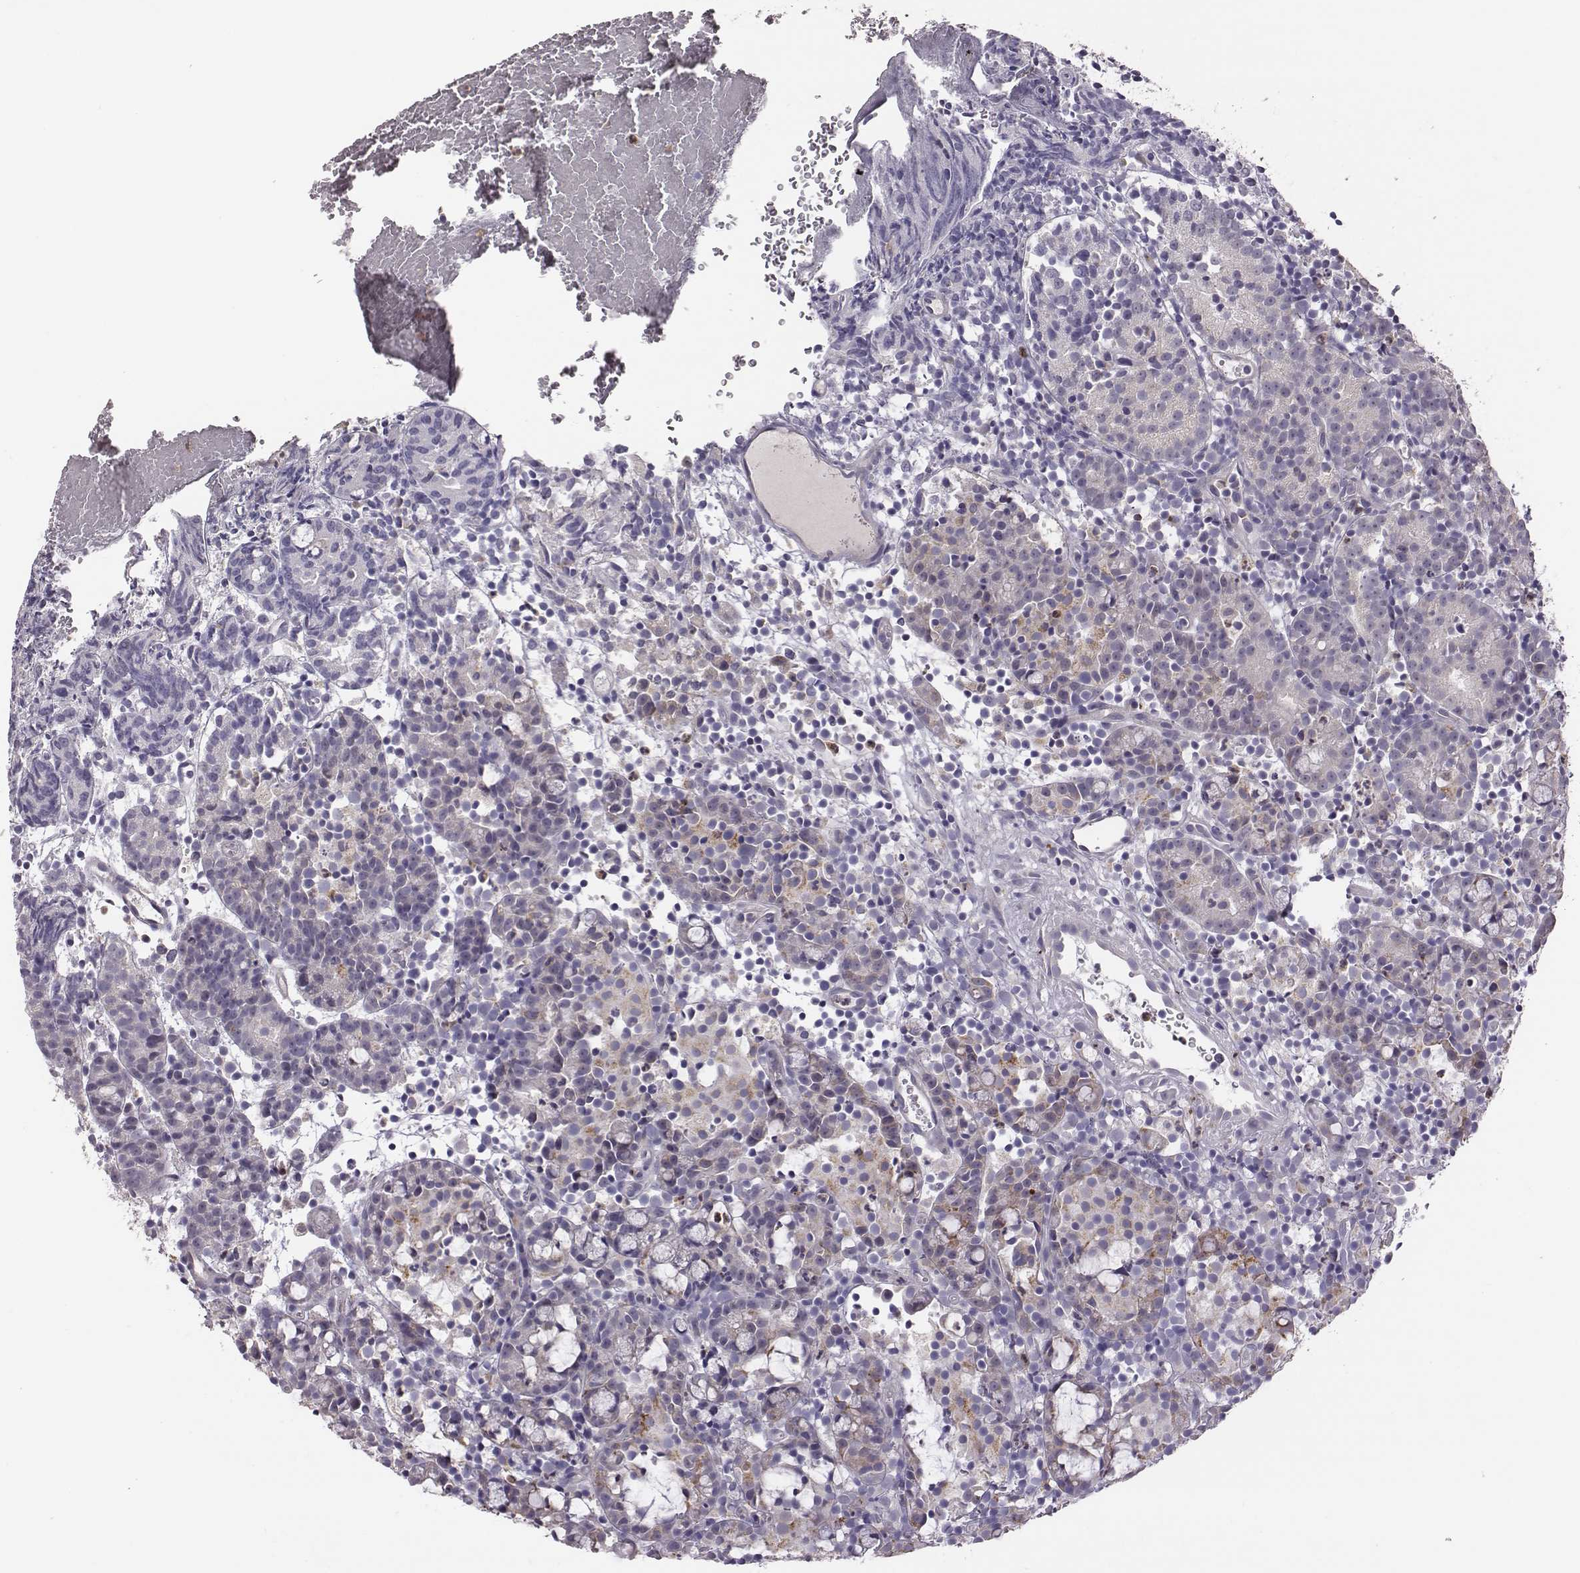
{"staining": {"intensity": "negative", "quantity": "none", "location": "none"}, "tissue": "prostate cancer", "cell_type": "Tumor cells", "image_type": "cancer", "snomed": [{"axis": "morphology", "description": "Adenocarcinoma, High grade"}, {"axis": "topography", "description": "Prostate"}], "caption": "DAB (3,3'-diaminobenzidine) immunohistochemical staining of human prostate adenocarcinoma (high-grade) shows no significant positivity in tumor cells. The staining was performed using DAB to visualize the protein expression in brown, while the nuclei were stained in blue with hematoxylin (Magnification: 20x).", "gene": "KMO", "patient": {"sex": "male", "age": 53}}